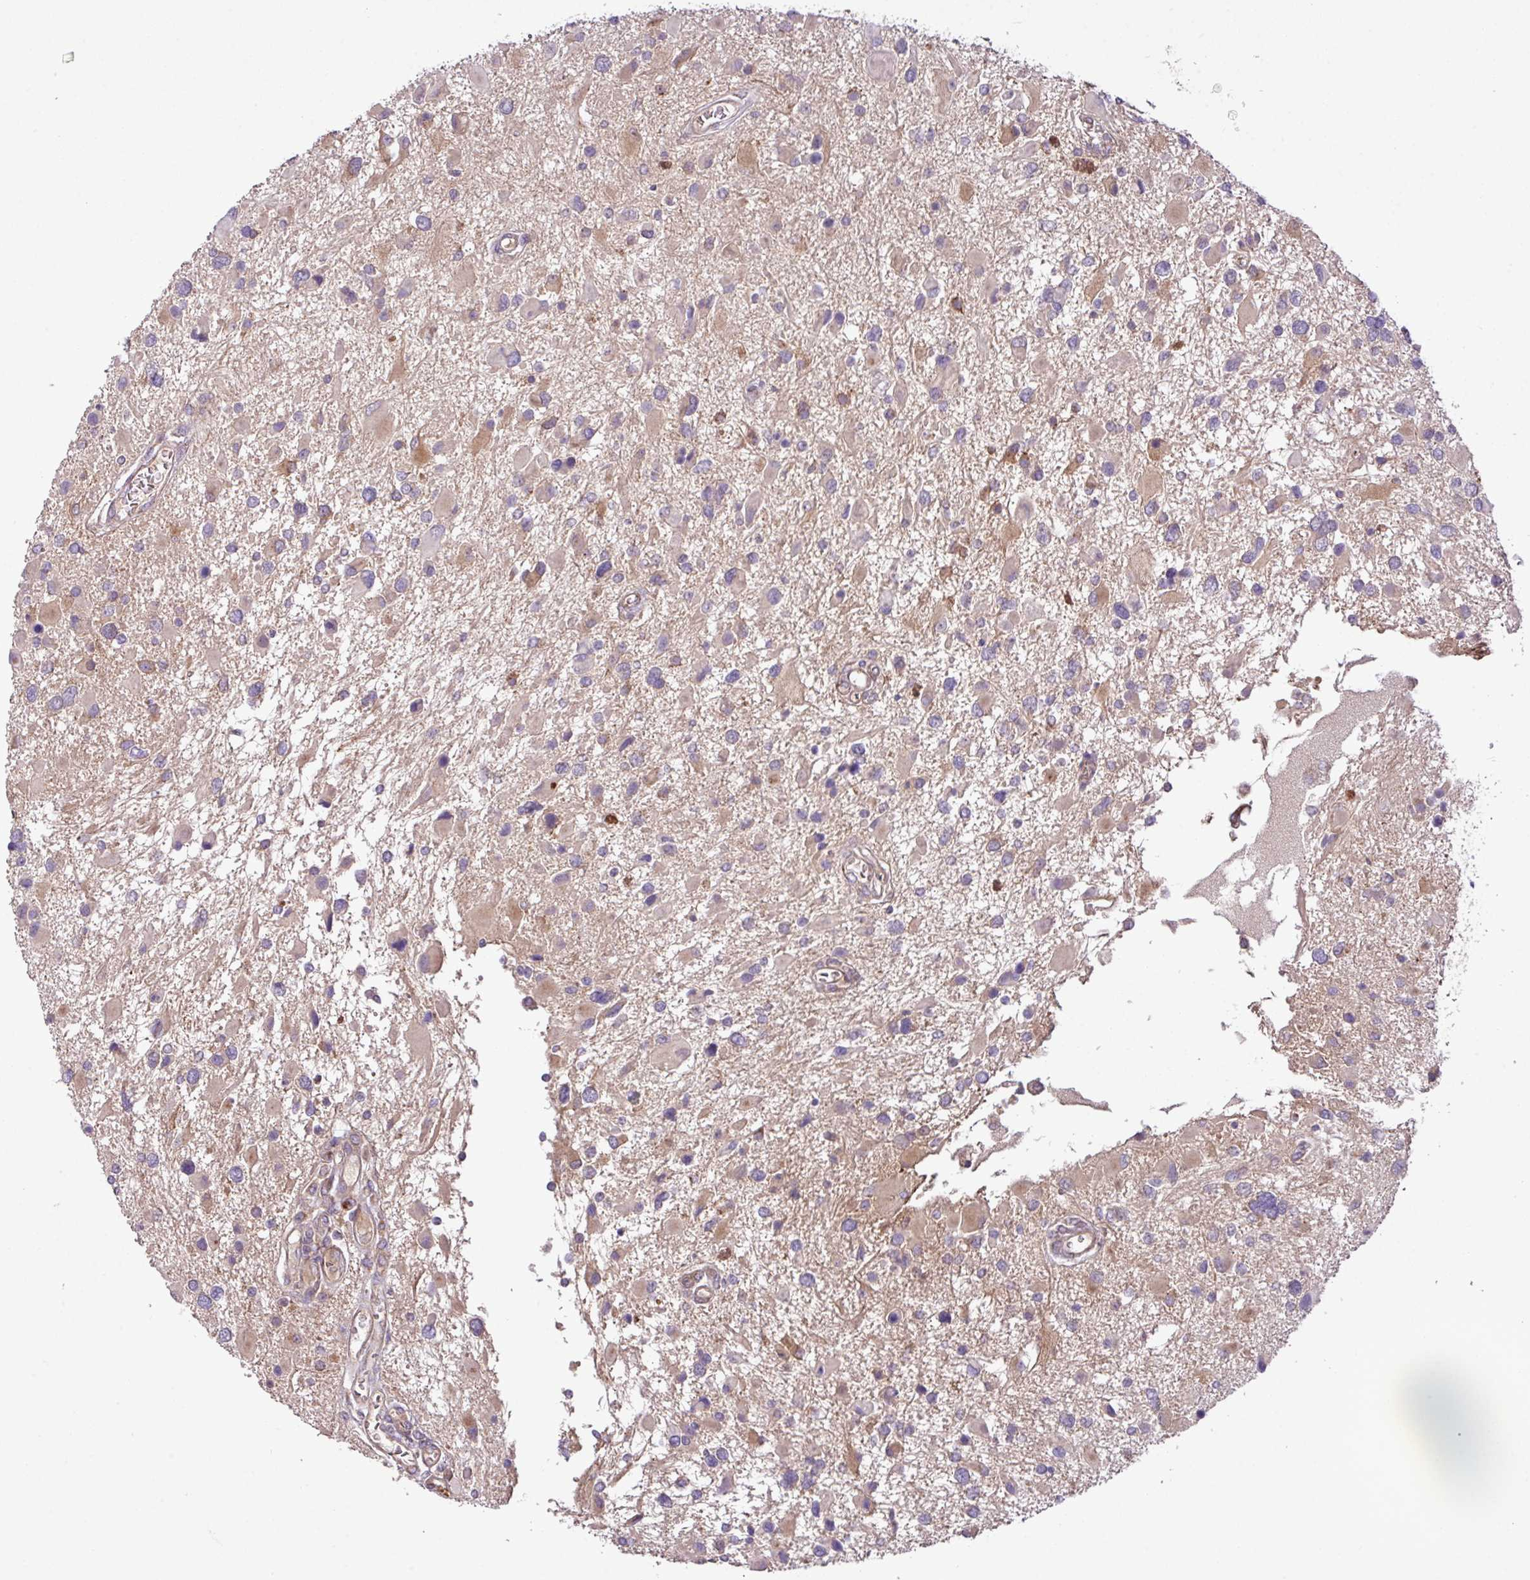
{"staining": {"intensity": "moderate", "quantity": "<25%", "location": "cytoplasmic/membranous"}, "tissue": "glioma", "cell_type": "Tumor cells", "image_type": "cancer", "snomed": [{"axis": "morphology", "description": "Glioma, malignant, High grade"}, {"axis": "topography", "description": "Brain"}], "caption": "IHC (DAB) staining of human glioma exhibits moderate cytoplasmic/membranous protein expression in approximately <25% of tumor cells.", "gene": "XIAP", "patient": {"sex": "male", "age": 53}}